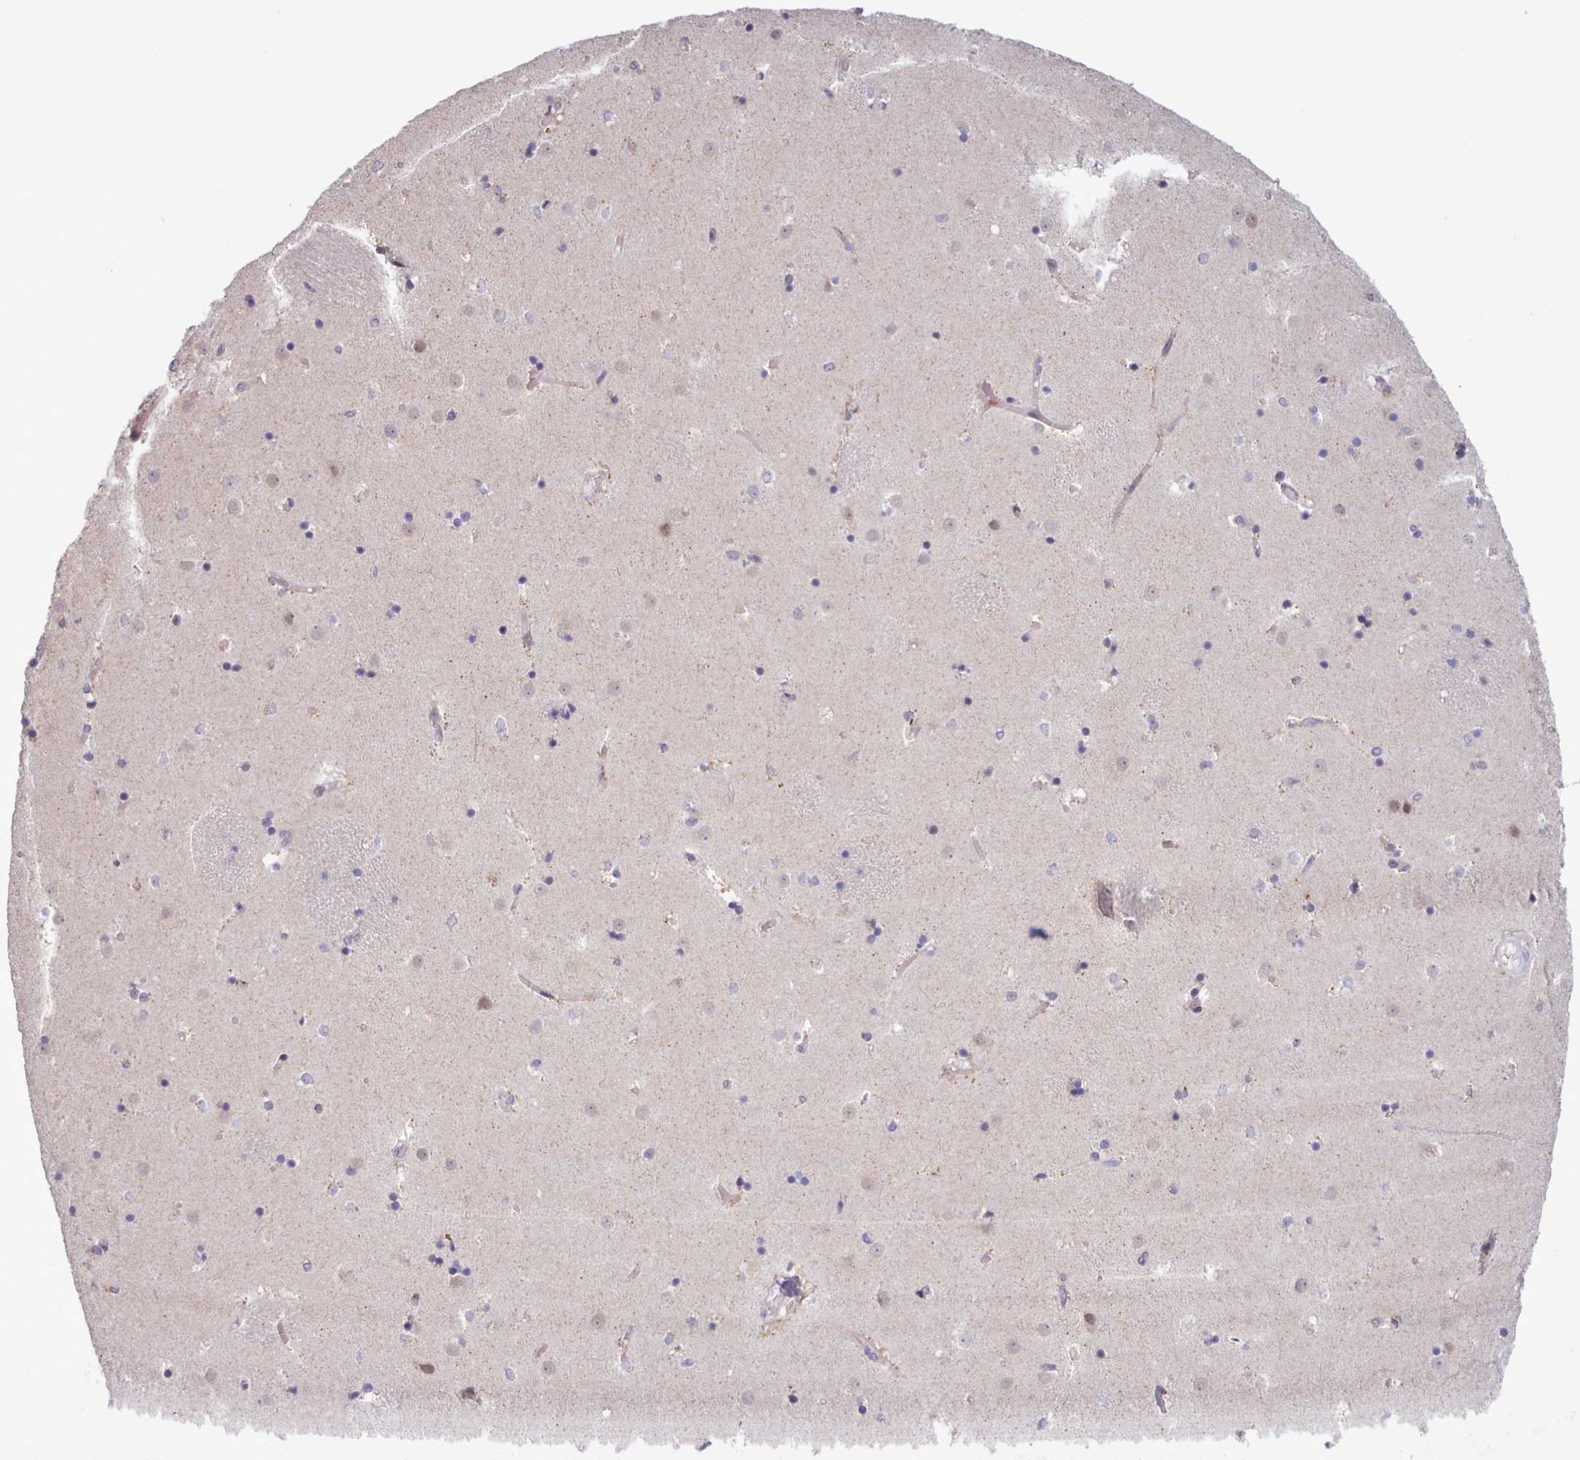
{"staining": {"intensity": "negative", "quantity": "none", "location": "none"}, "tissue": "caudate", "cell_type": "Glial cells", "image_type": "normal", "snomed": [{"axis": "morphology", "description": "Normal tissue, NOS"}, {"axis": "topography", "description": "Lateral ventricle wall"}], "caption": "IHC of unremarkable caudate reveals no expression in glial cells.", "gene": "KBTBD6", "patient": {"sex": "female", "age": 52}}